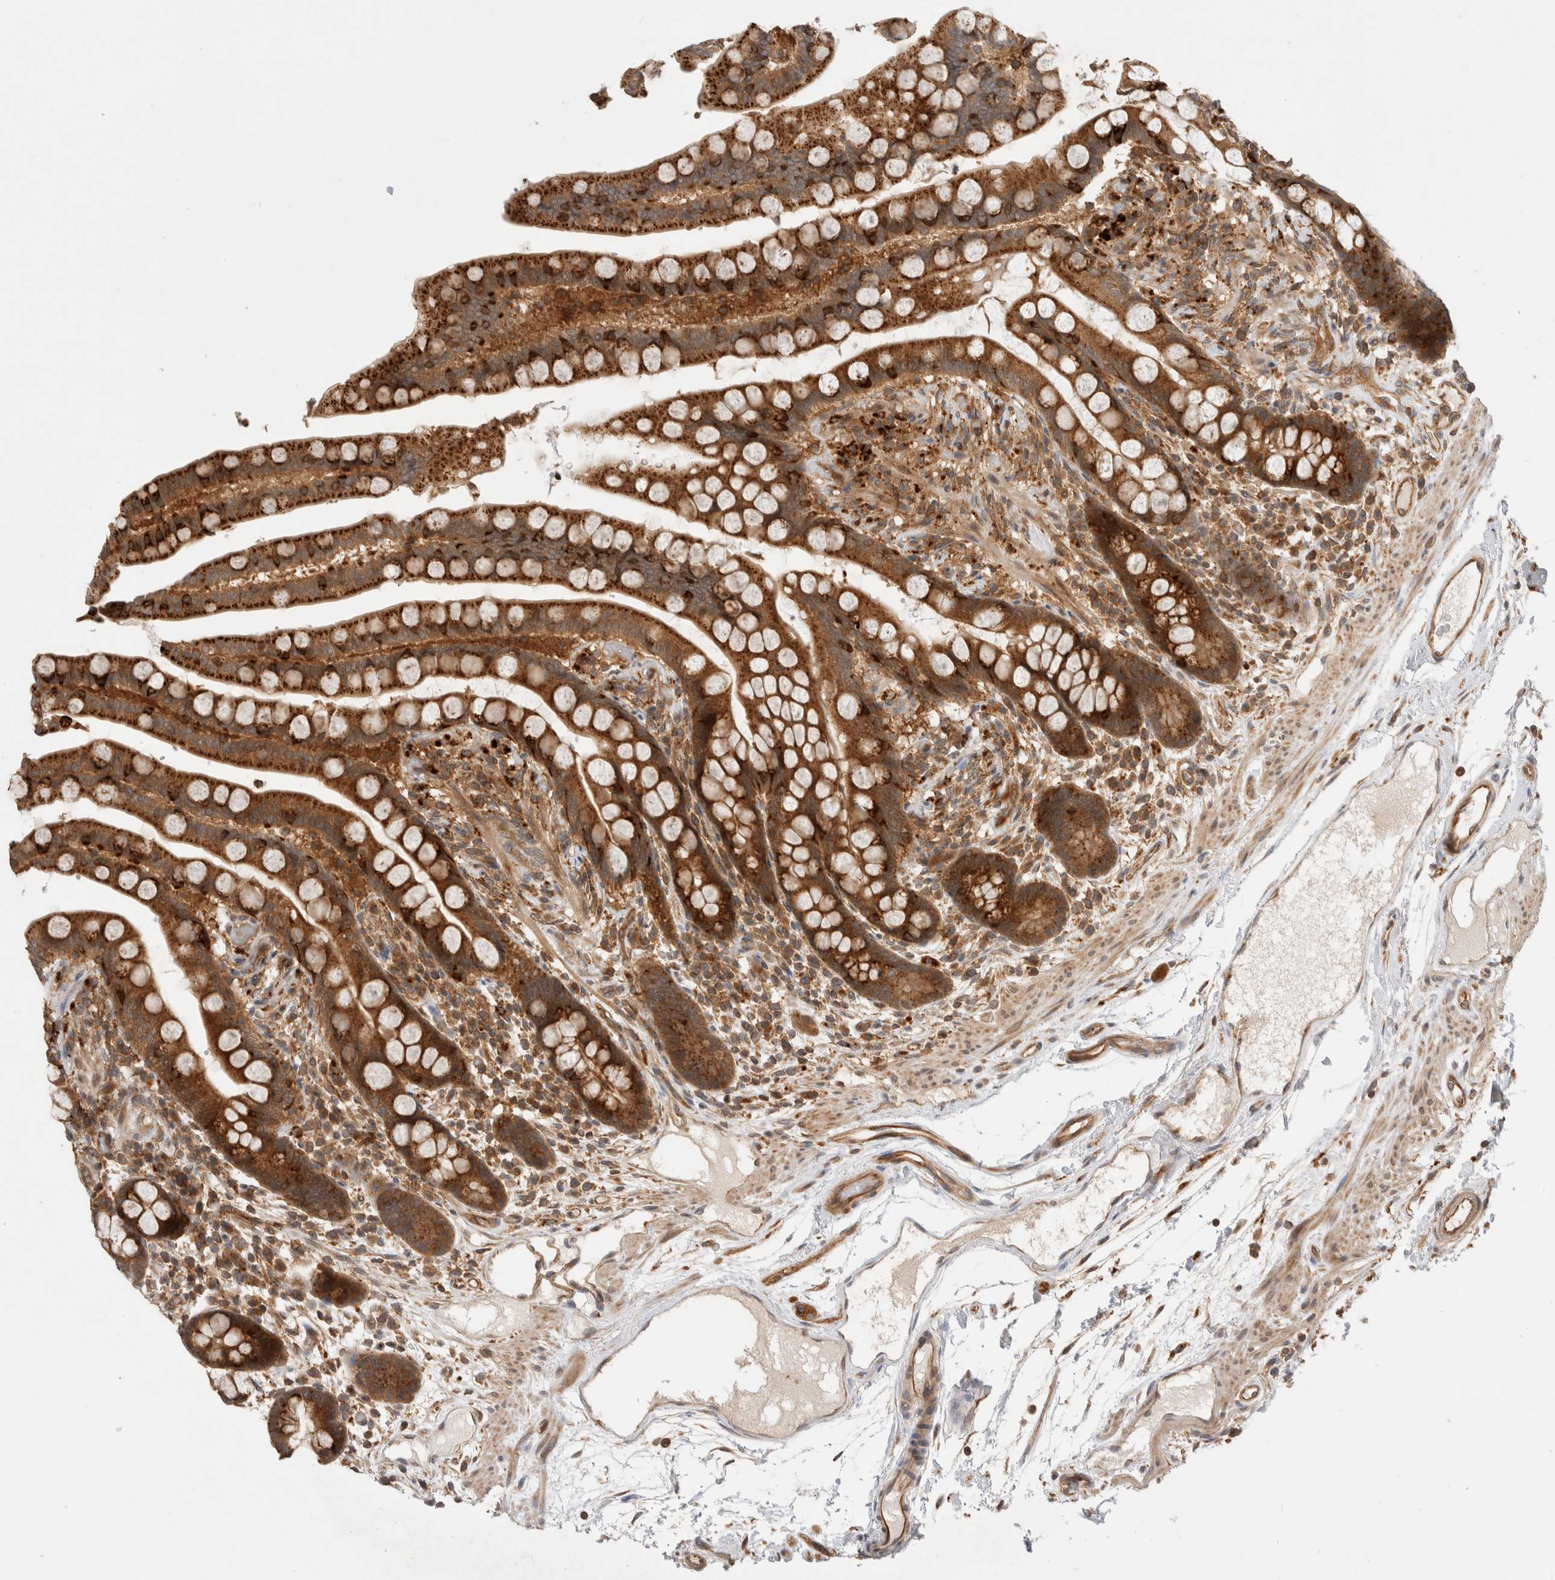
{"staining": {"intensity": "moderate", "quantity": ">75%", "location": "cytoplasmic/membranous"}, "tissue": "colon", "cell_type": "Endothelial cells", "image_type": "normal", "snomed": [{"axis": "morphology", "description": "Normal tissue, NOS"}, {"axis": "topography", "description": "Colon"}], "caption": "Immunohistochemistry (DAB (3,3'-diaminobenzidine)) staining of benign colon demonstrates moderate cytoplasmic/membranous protein staining in approximately >75% of endothelial cells.", "gene": "VPS28", "patient": {"sex": "male", "age": 73}}